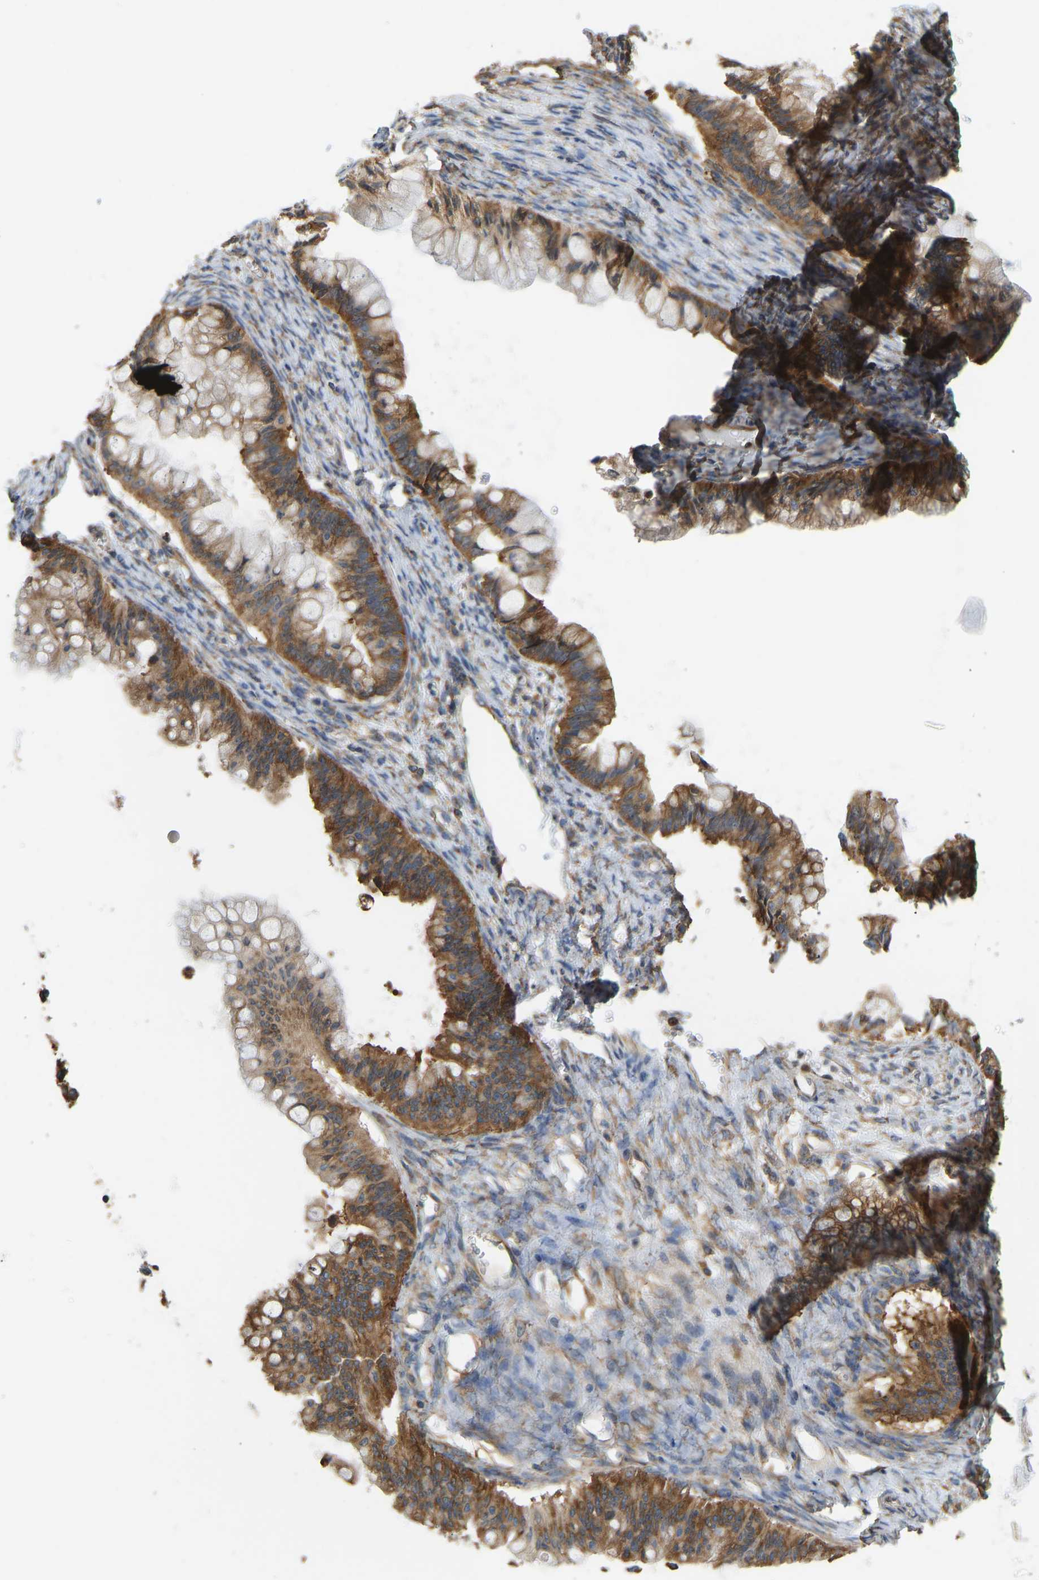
{"staining": {"intensity": "moderate", "quantity": ">75%", "location": "cytoplasmic/membranous"}, "tissue": "ovarian cancer", "cell_type": "Tumor cells", "image_type": "cancer", "snomed": [{"axis": "morphology", "description": "Cystadenocarcinoma, mucinous, NOS"}, {"axis": "topography", "description": "Ovary"}], "caption": "IHC (DAB (3,3'-diaminobenzidine)) staining of human ovarian cancer exhibits moderate cytoplasmic/membranous protein expression in approximately >75% of tumor cells. (brown staining indicates protein expression, while blue staining denotes nuclei).", "gene": "RPS6KB2", "patient": {"sex": "female", "age": 57}}